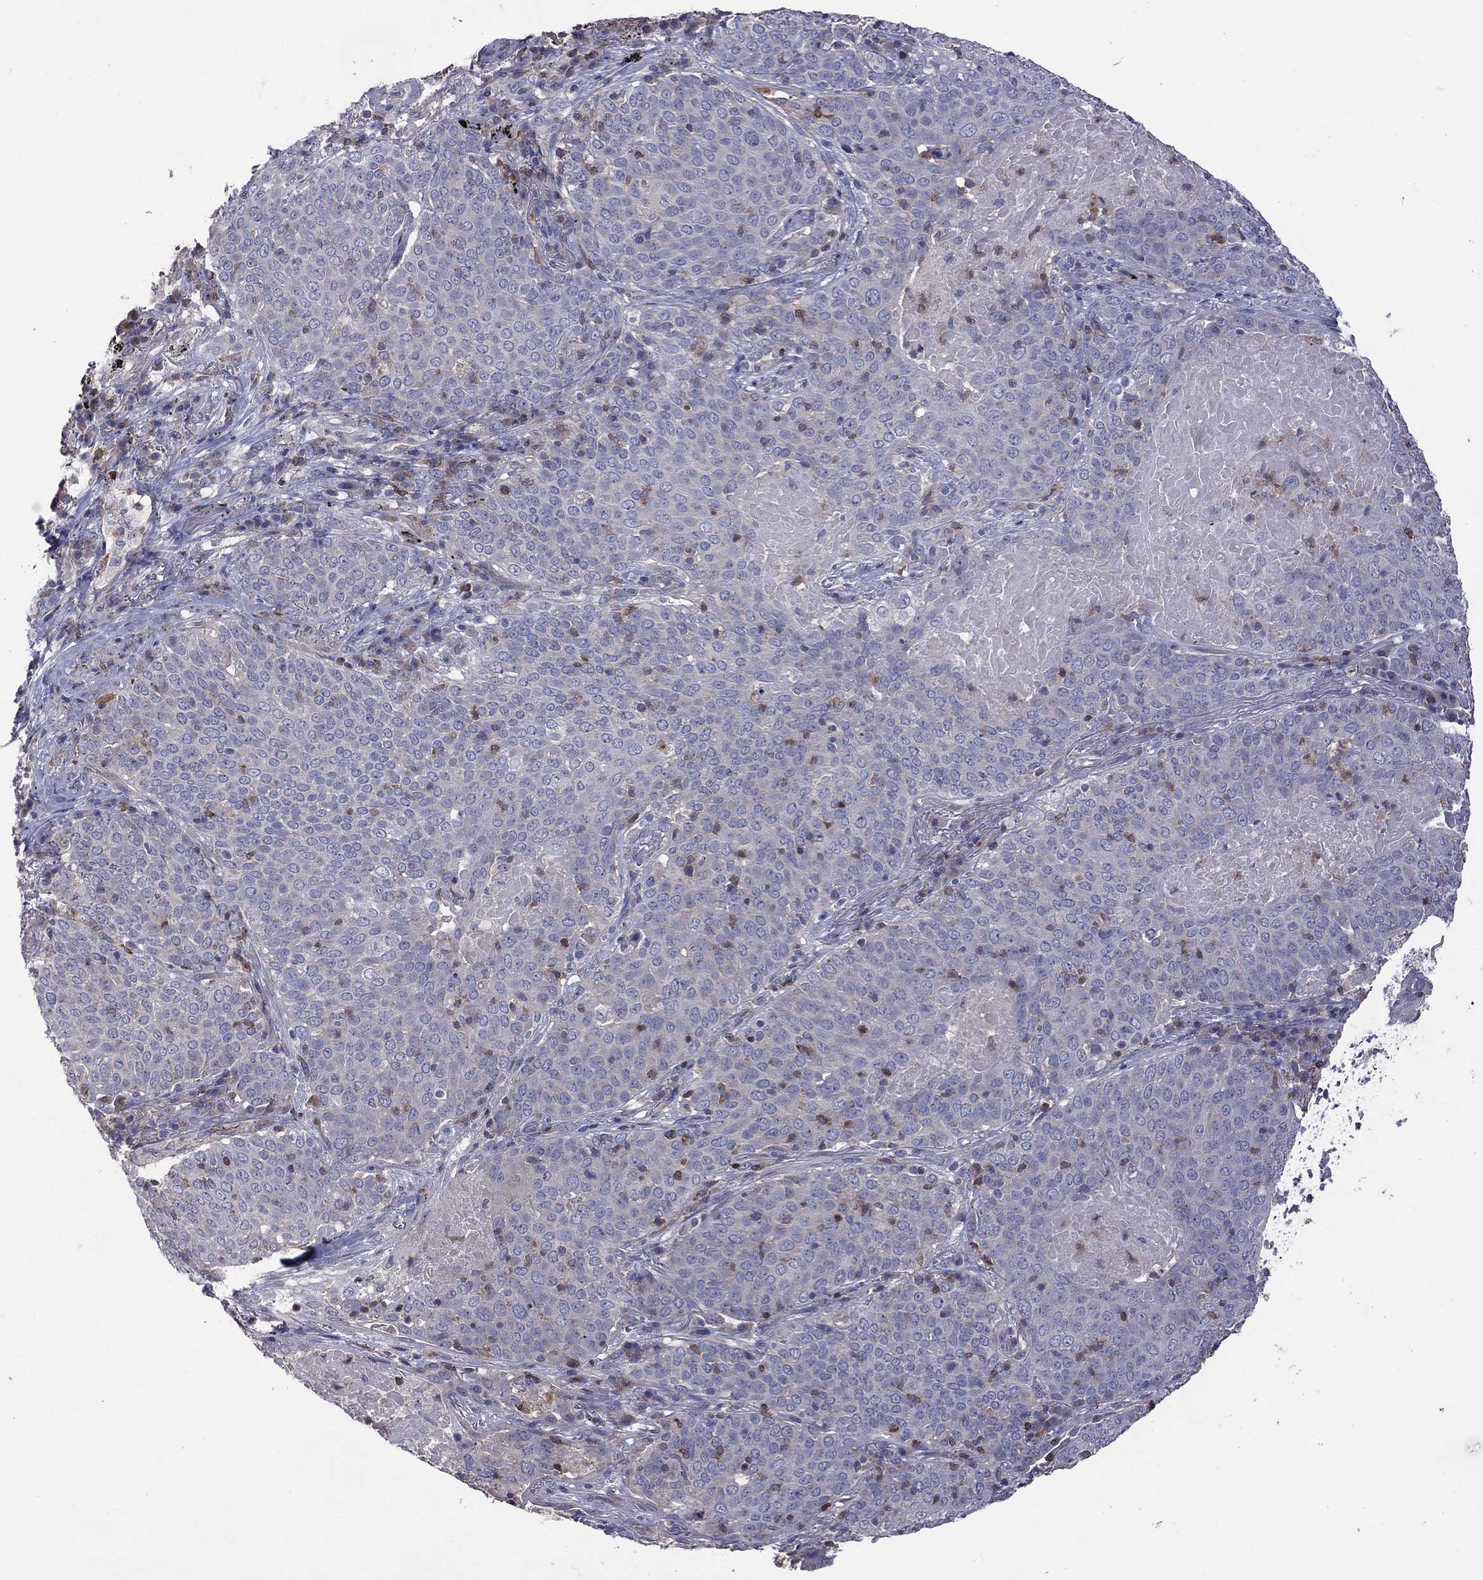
{"staining": {"intensity": "negative", "quantity": "none", "location": "none"}, "tissue": "lung cancer", "cell_type": "Tumor cells", "image_type": "cancer", "snomed": [{"axis": "morphology", "description": "Squamous cell carcinoma, NOS"}, {"axis": "topography", "description": "Lung"}], "caption": "Tumor cells show no significant protein expression in squamous cell carcinoma (lung).", "gene": "IPCEF1", "patient": {"sex": "male", "age": 82}}